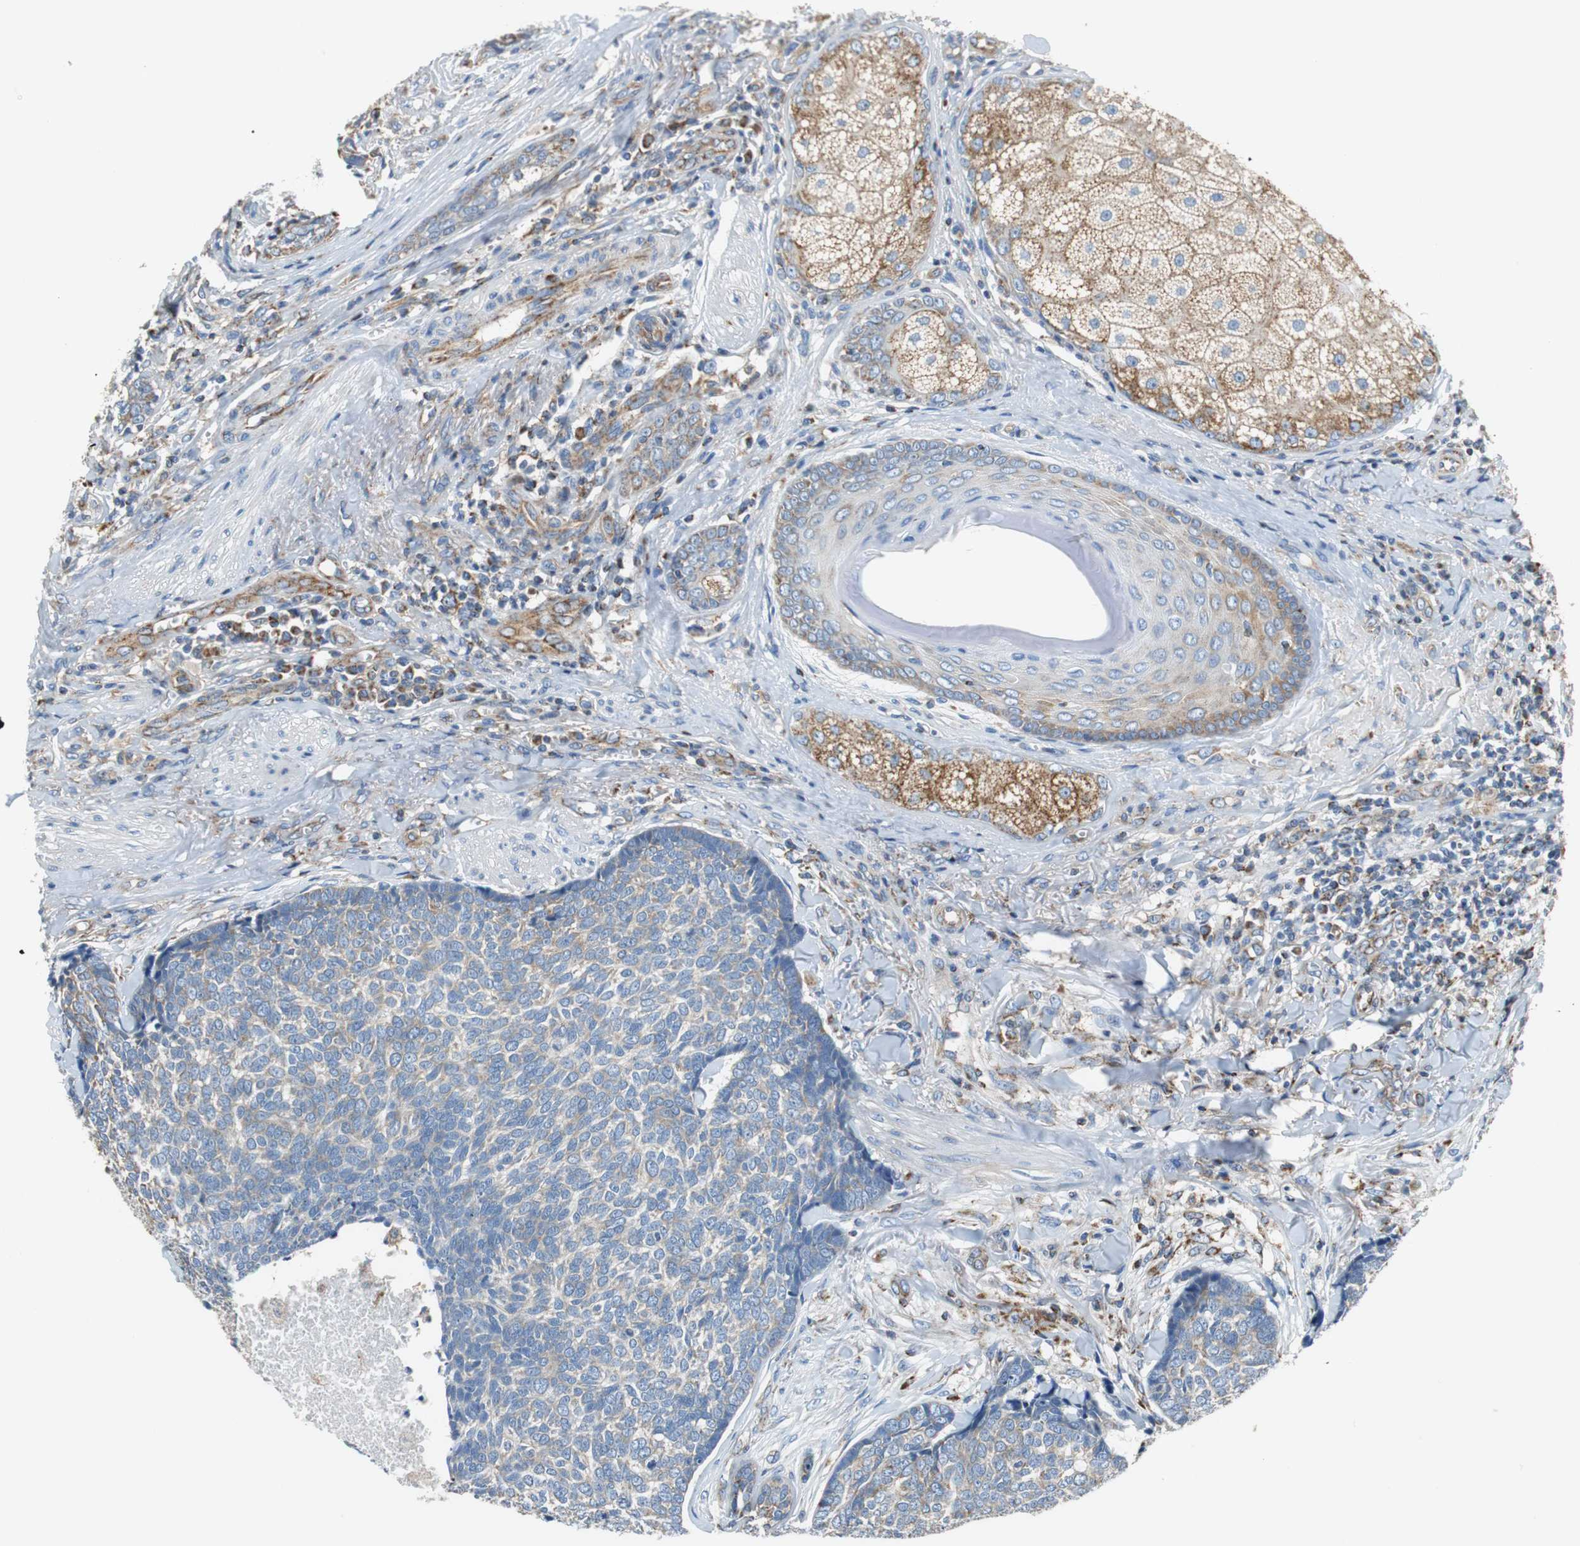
{"staining": {"intensity": "moderate", "quantity": "<25%", "location": "cytoplasmic/membranous"}, "tissue": "skin cancer", "cell_type": "Tumor cells", "image_type": "cancer", "snomed": [{"axis": "morphology", "description": "Basal cell carcinoma"}, {"axis": "topography", "description": "Skin"}], "caption": "Human basal cell carcinoma (skin) stained with a protein marker displays moderate staining in tumor cells.", "gene": "GSTK1", "patient": {"sex": "male", "age": 84}}